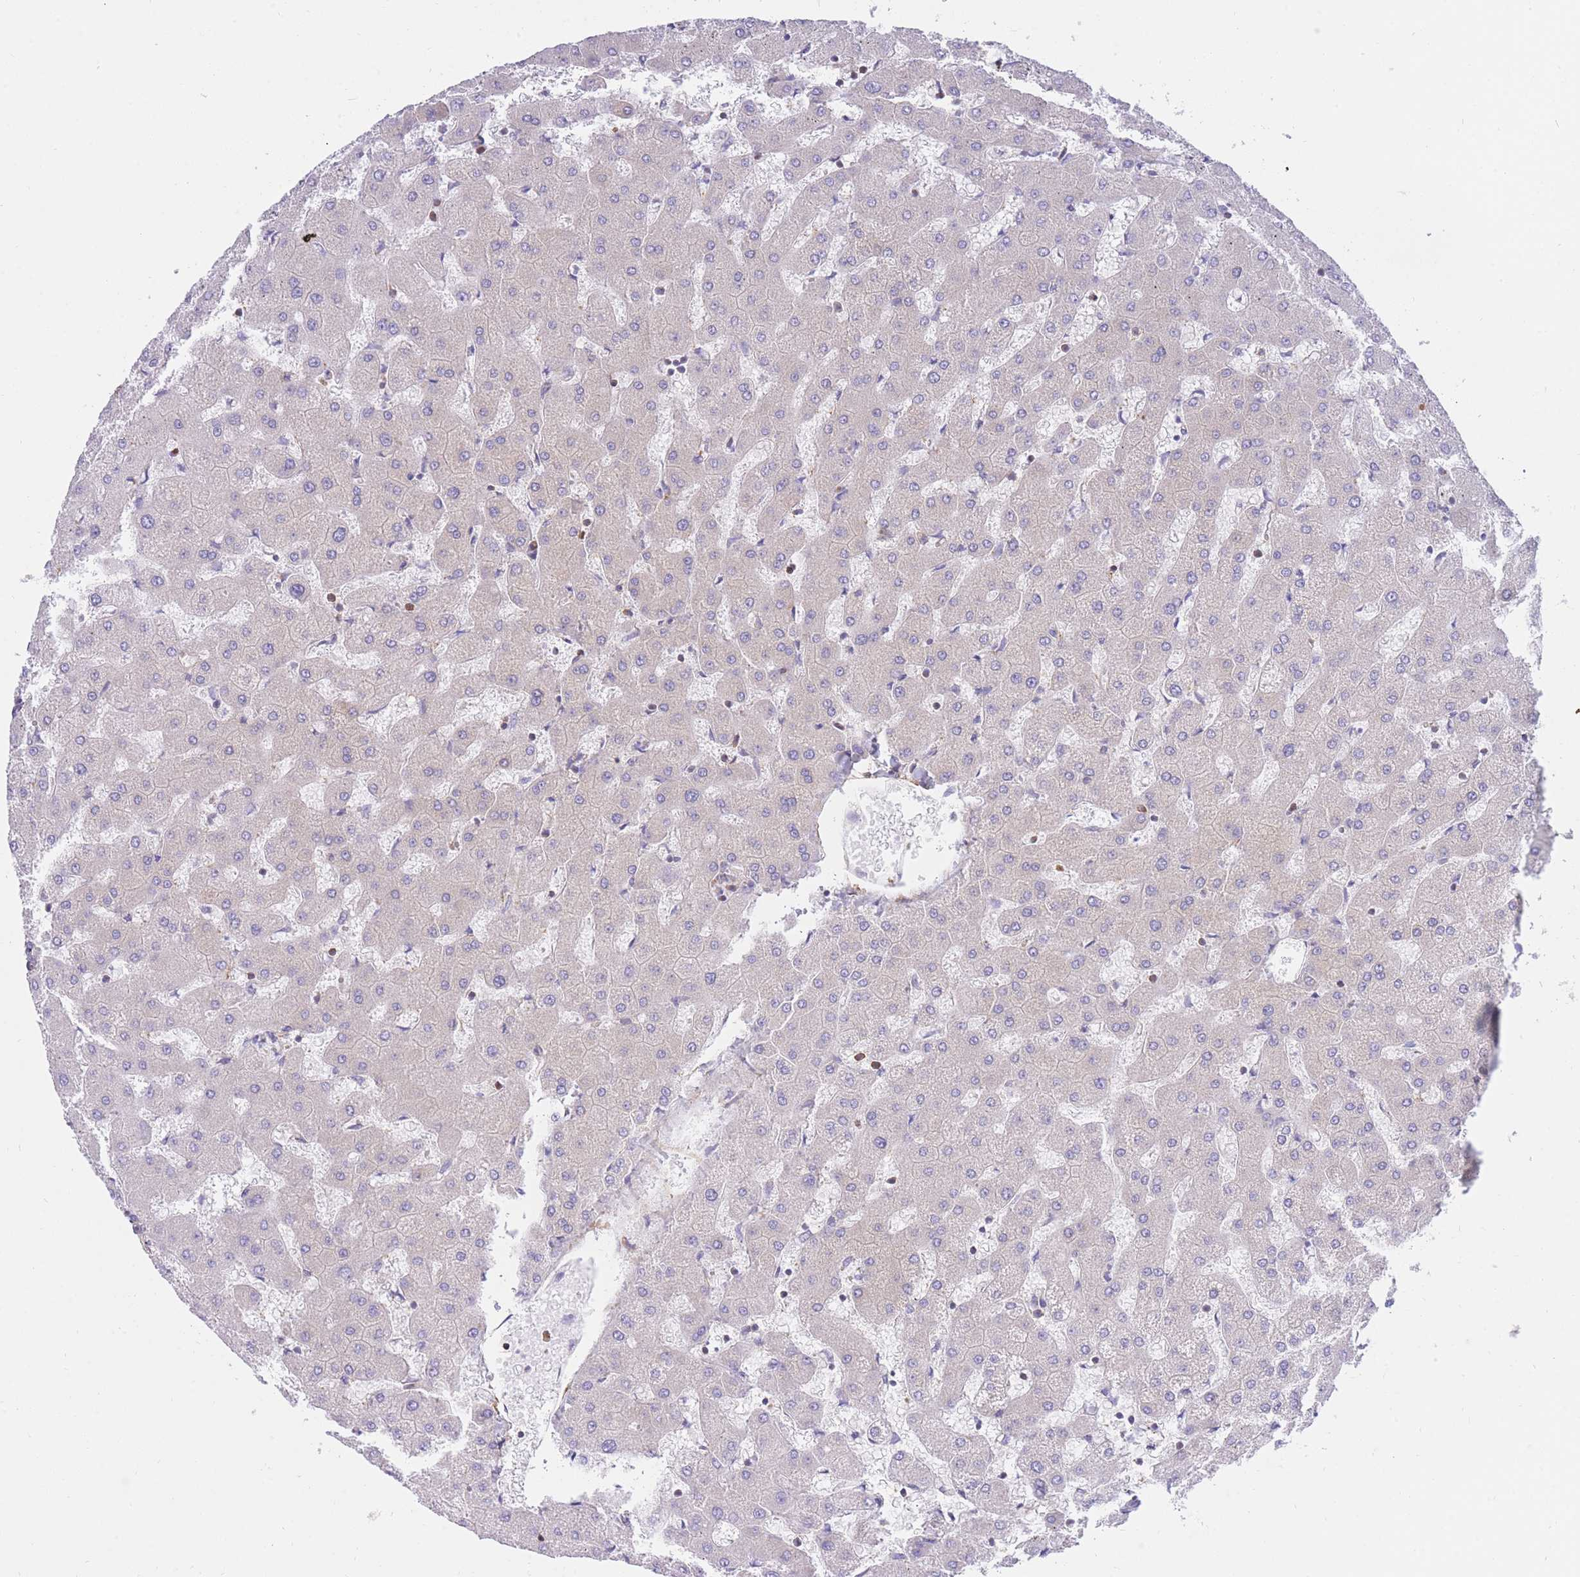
{"staining": {"intensity": "moderate", "quantity": "25%-75%", "location": "cytoplasmic/membranous"}, "tissue": "liver", "cell_type": "Cholangiocytes", "image_type": "normal", "snomed": [{"axis": "morphology", "description": "Normal tissue, NOS"}, {"axis": "topography", "description": "Liver"}], "caption": "Liver stained for a protein (brown) exhibits moderate cytoplasmic/membranous positive positivity in about 25%-75% of cholangiocytes.", "gene": "REM1", "patient": {"sex": "female", "age": 63}}